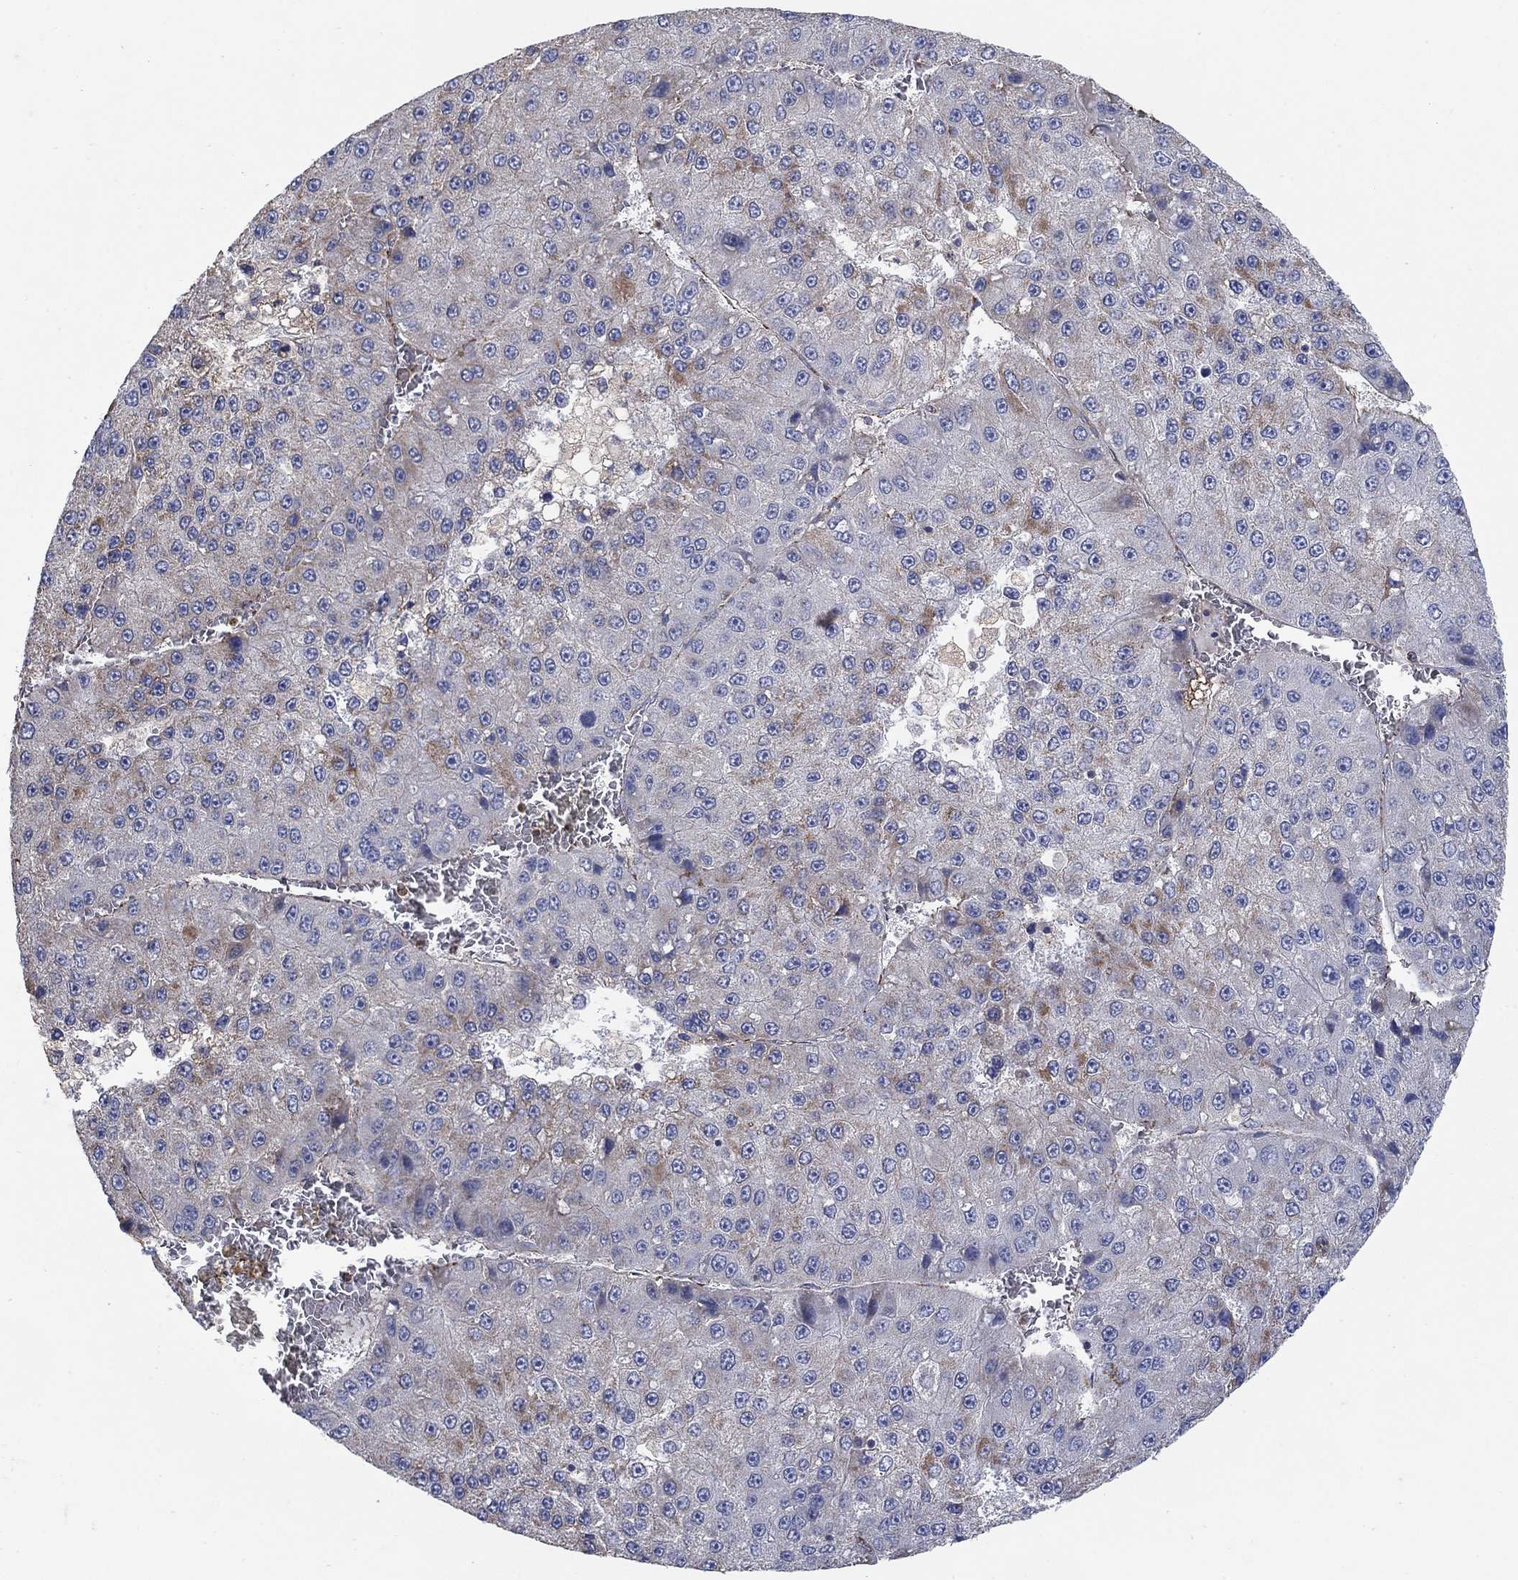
{"staining": {"intensity": "weak", "quantity": "25%-75%", "location": "cytoplasmic/membranous"}, "tissue": "liver cancer", "cell_type": "Tumor cells", "image_type": "cancer", "snomed": [{"axis": "morphology", "description": "Carcinoma, Hepatocellular, NOS"}, {"axis": "topography", "description": "Liver"}], "caption": "Immunohistochemical staining of human liver cancer (hepatocellular carcinoma) reveals weak cytoplasmic/membranous protein positivity in about 25%-75% of tumor cells.", "gene": "PNPLA2", "patient": {"sex": "female", "age": 73}}